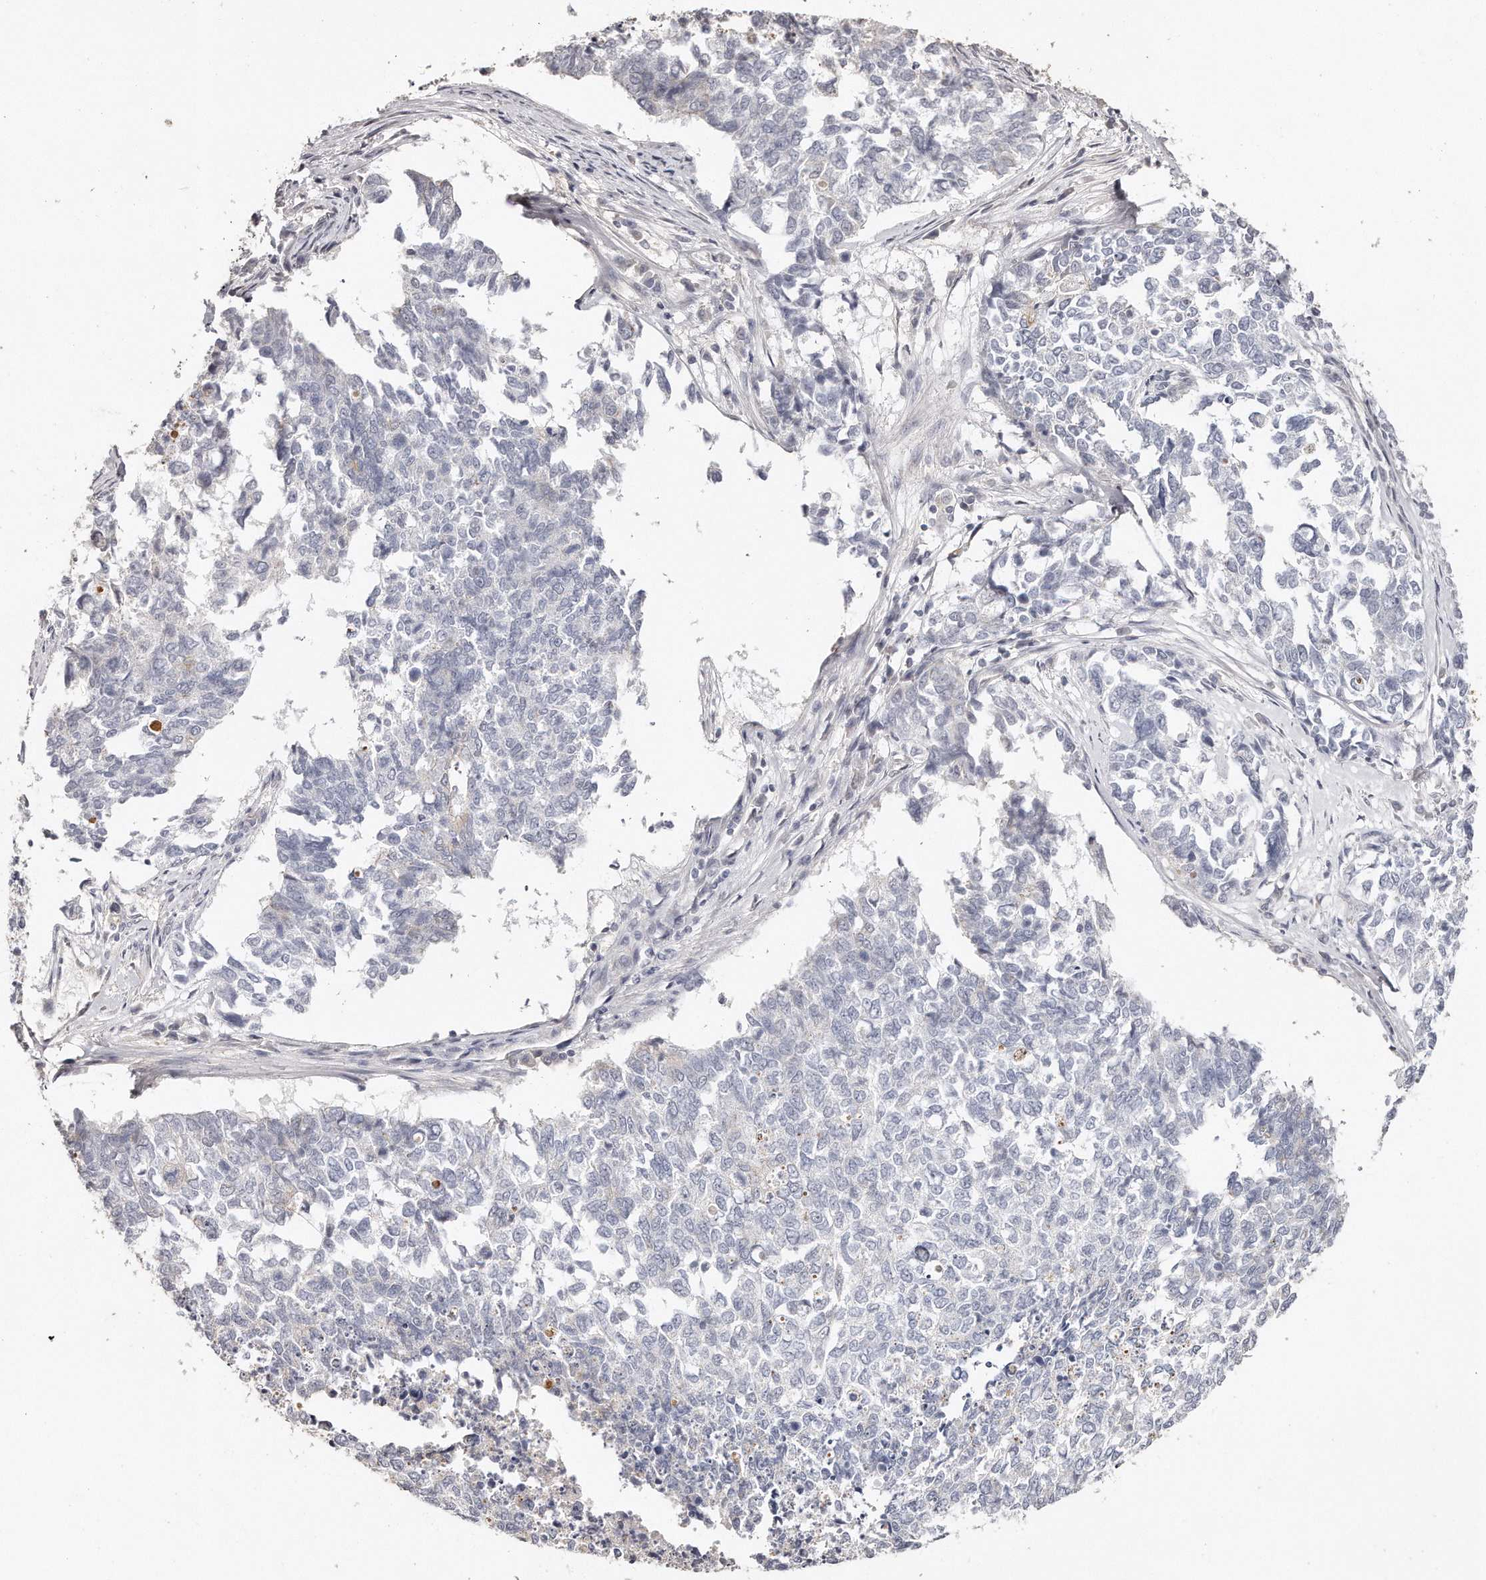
{"staining": {"intensity": "negative", "quantity": "none", "location": "none"}, "tissue": "cervical cancer", "cell_type": "Tumor cells", "image_type": "cancer", "snomed": [{"axis": "morphology", "description": "Squamous cell carcinoma, NOS"}, {"axis": "topography", "description": "Cervix"}], "caption": "Immunohistochemistry (IHC) photomicrograph of neoplastic tissue: human cervical cancer stained with DAB displays no significant protein expression in tumor cells.", "gene": "ZYG11A", "patient": {"sex": "female", "age": 63}}